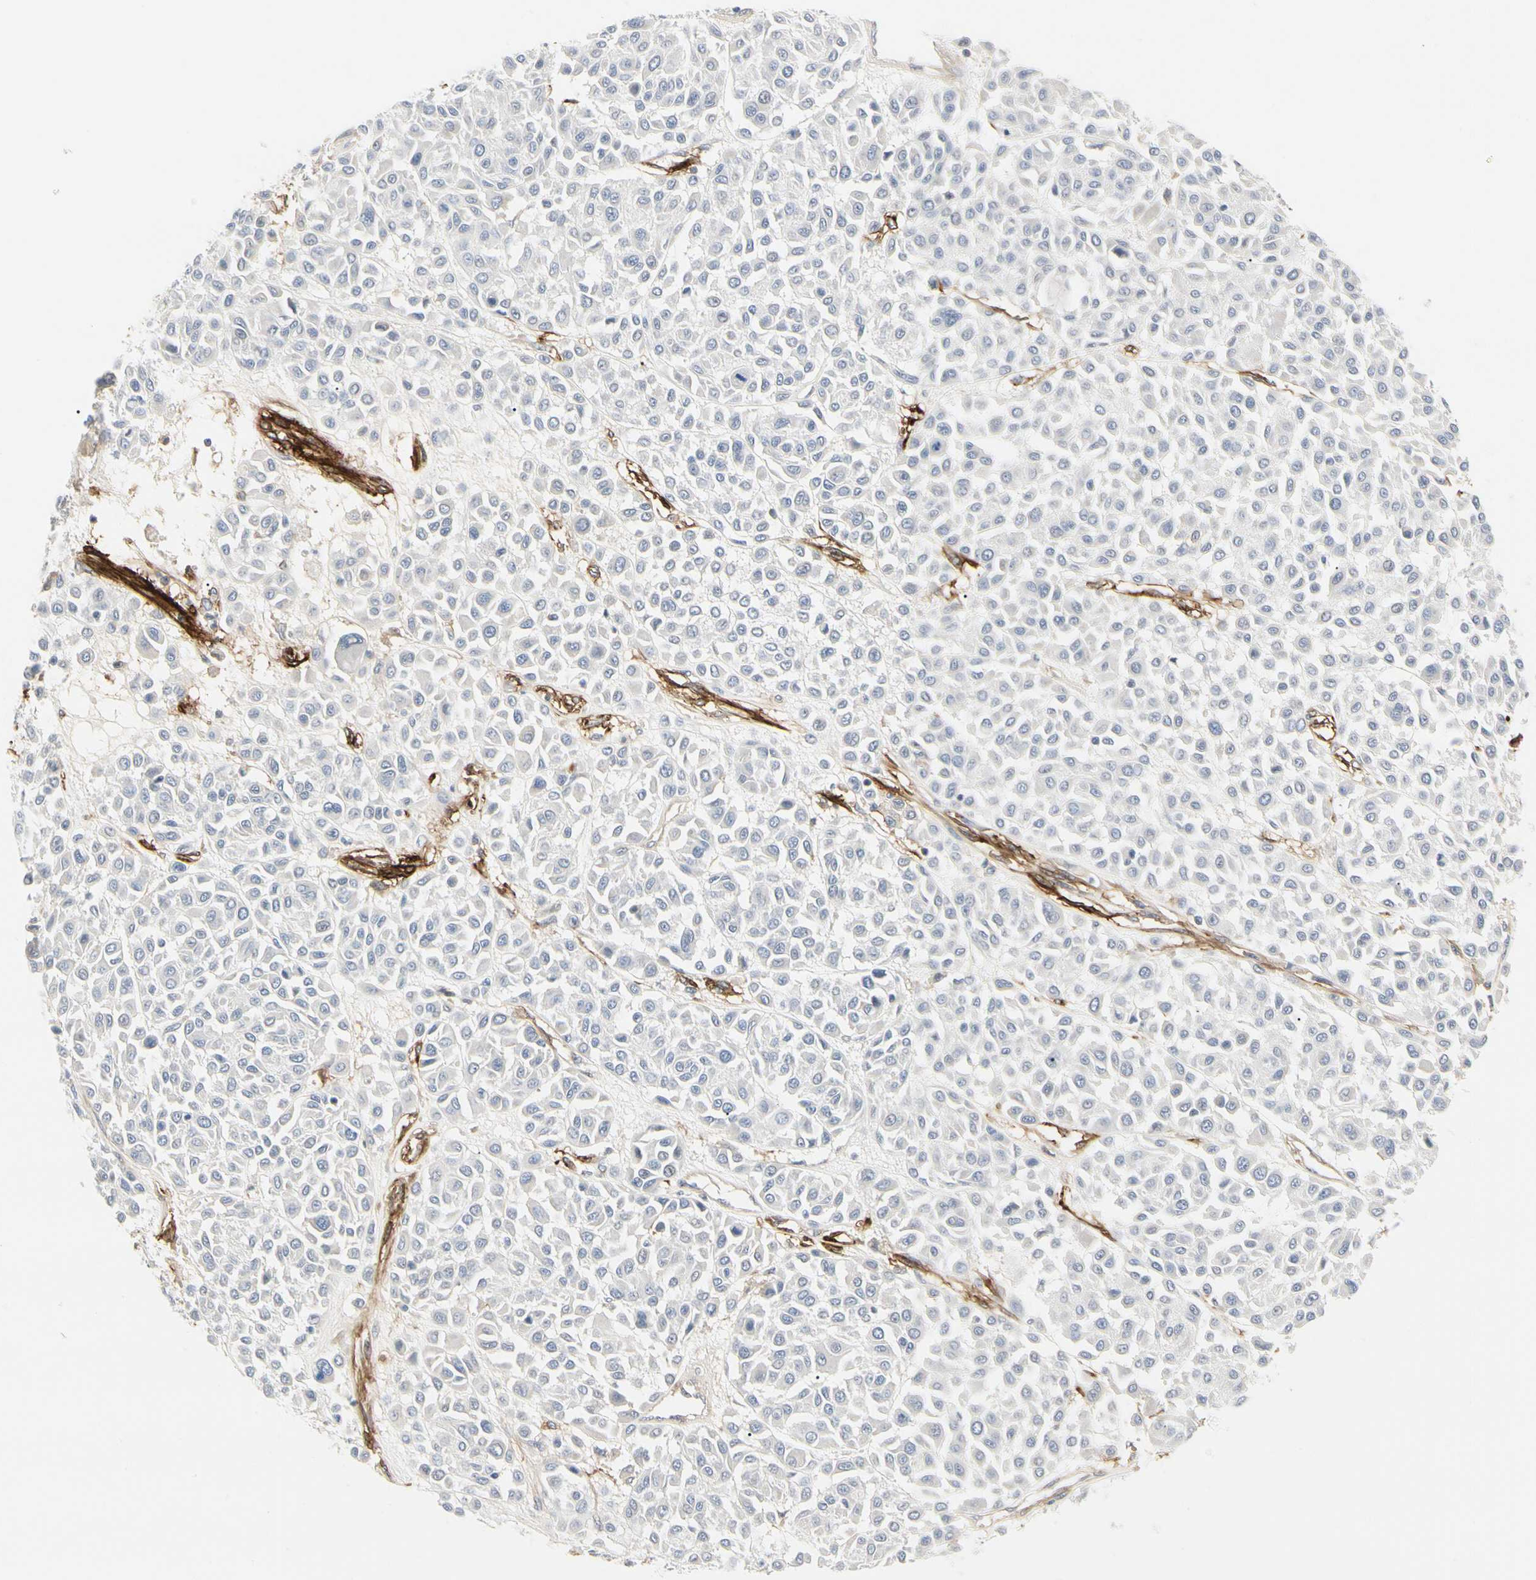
{"staining": {"intensity": "negative", "quantity": "none", "location": "none"}, "tissue": "melanoma", "cell_type": "Tumor cells", "image_type": "cancer", "snomed": [{"axis": "morphology", "description": "Malignant melanoma, Metastatic site"}, {"axis": "topography", "description": "Soft tissue"}], "caption": "Immunohistochemical staining of melanoma shows no significant positivity in tumor cells.", "gene": "GGT5", "patient": {"sex": "male", "age": 41}}